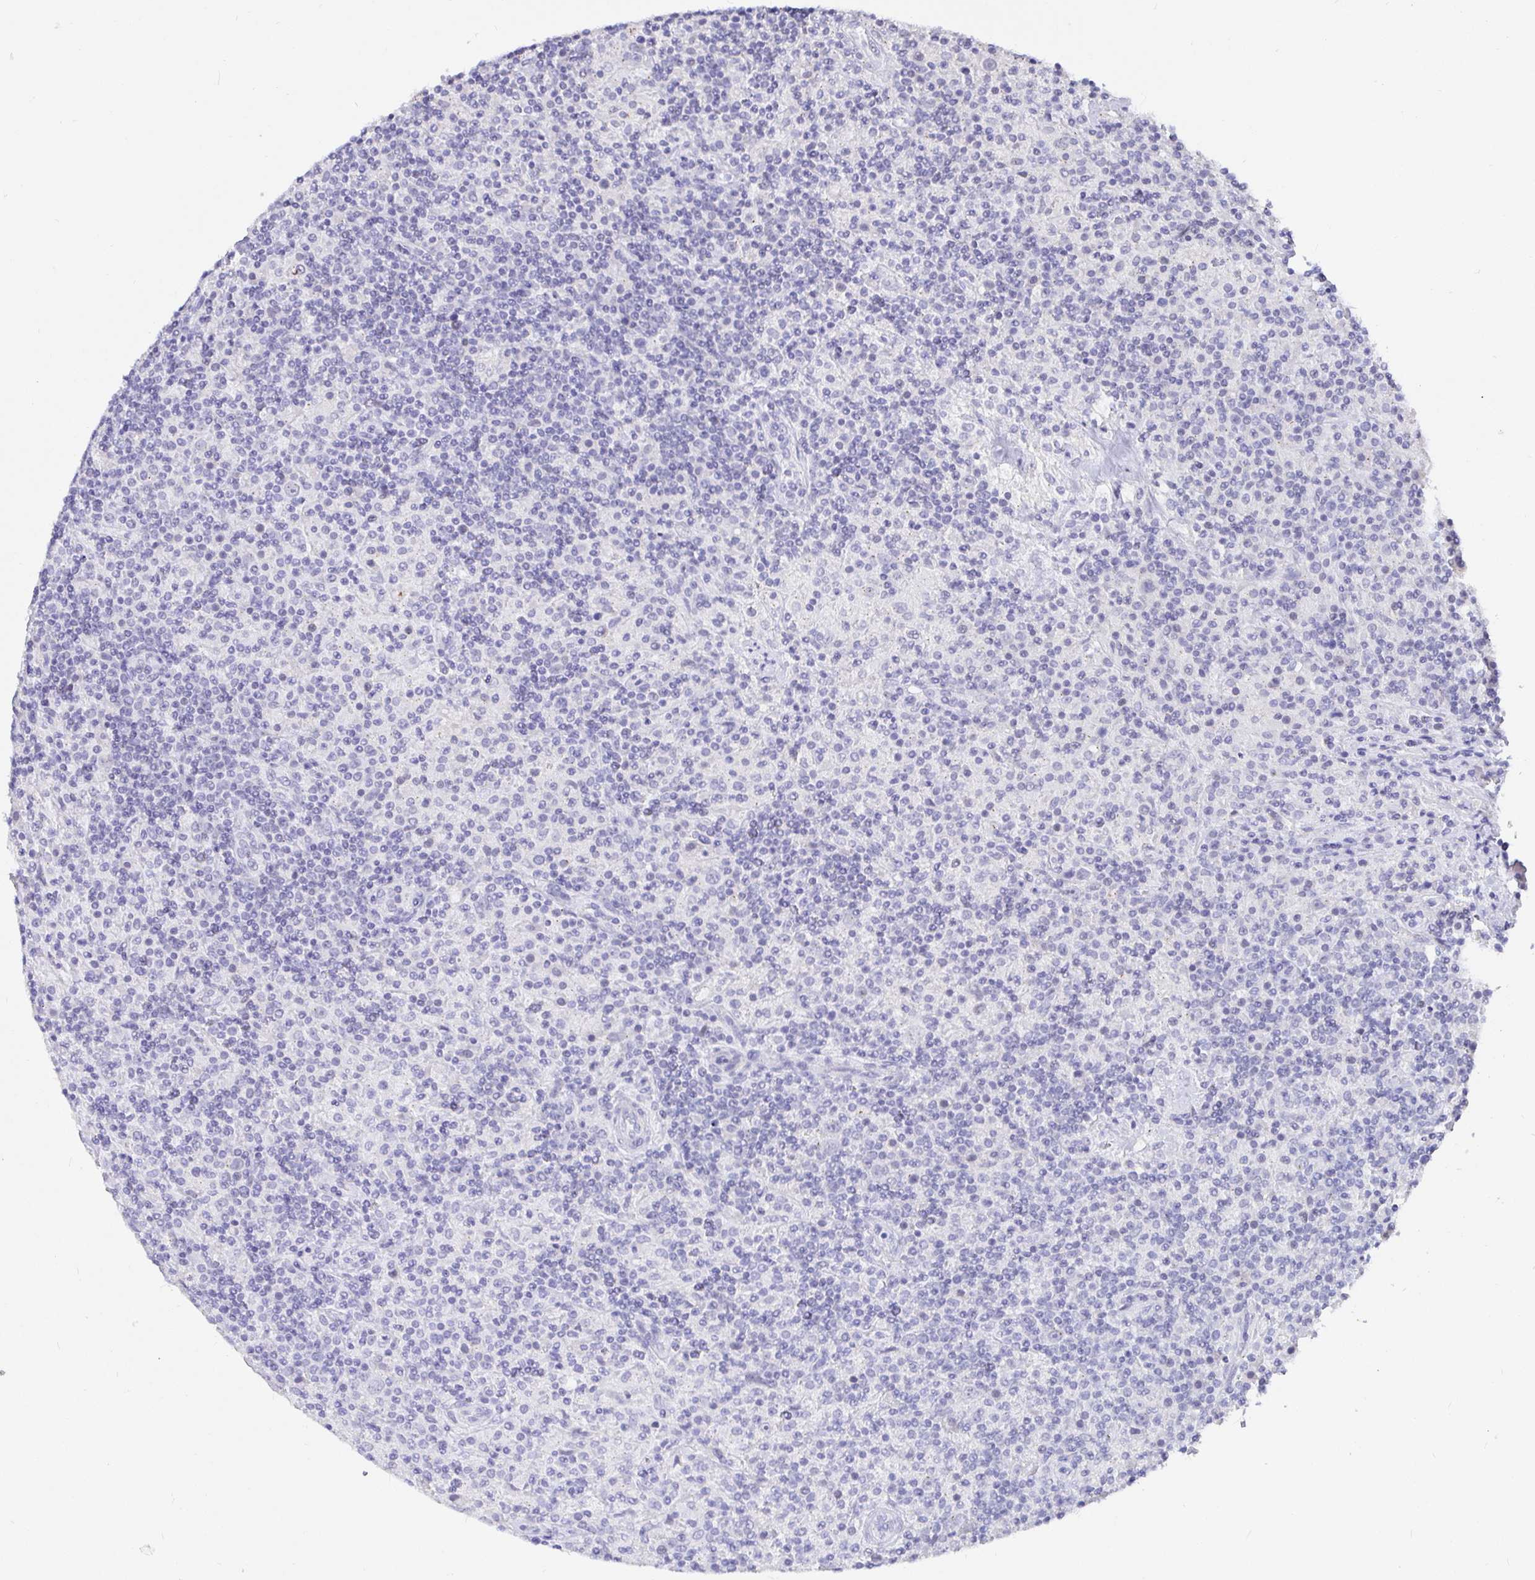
{"staining": {"intensity": "negative", "quantity": "none", "location": "none"}, "tissue": "lymphoma", "cell_type": "Tumor cells", "image_type": "cancer", "snomed": [{"axis": "morphology", "description": "Hodgkin's disease, NOS"}, {"axis": "topography", "description": "Lymph node"}], "caption": "Immunohistochemistry (IHC) micrograph of Hodgkin's disease stained for a protein (brown), which demonstrates no staining in tumor cells.", "gene": "EZHIP", "patient": {"sex": "male", "age": 70}}